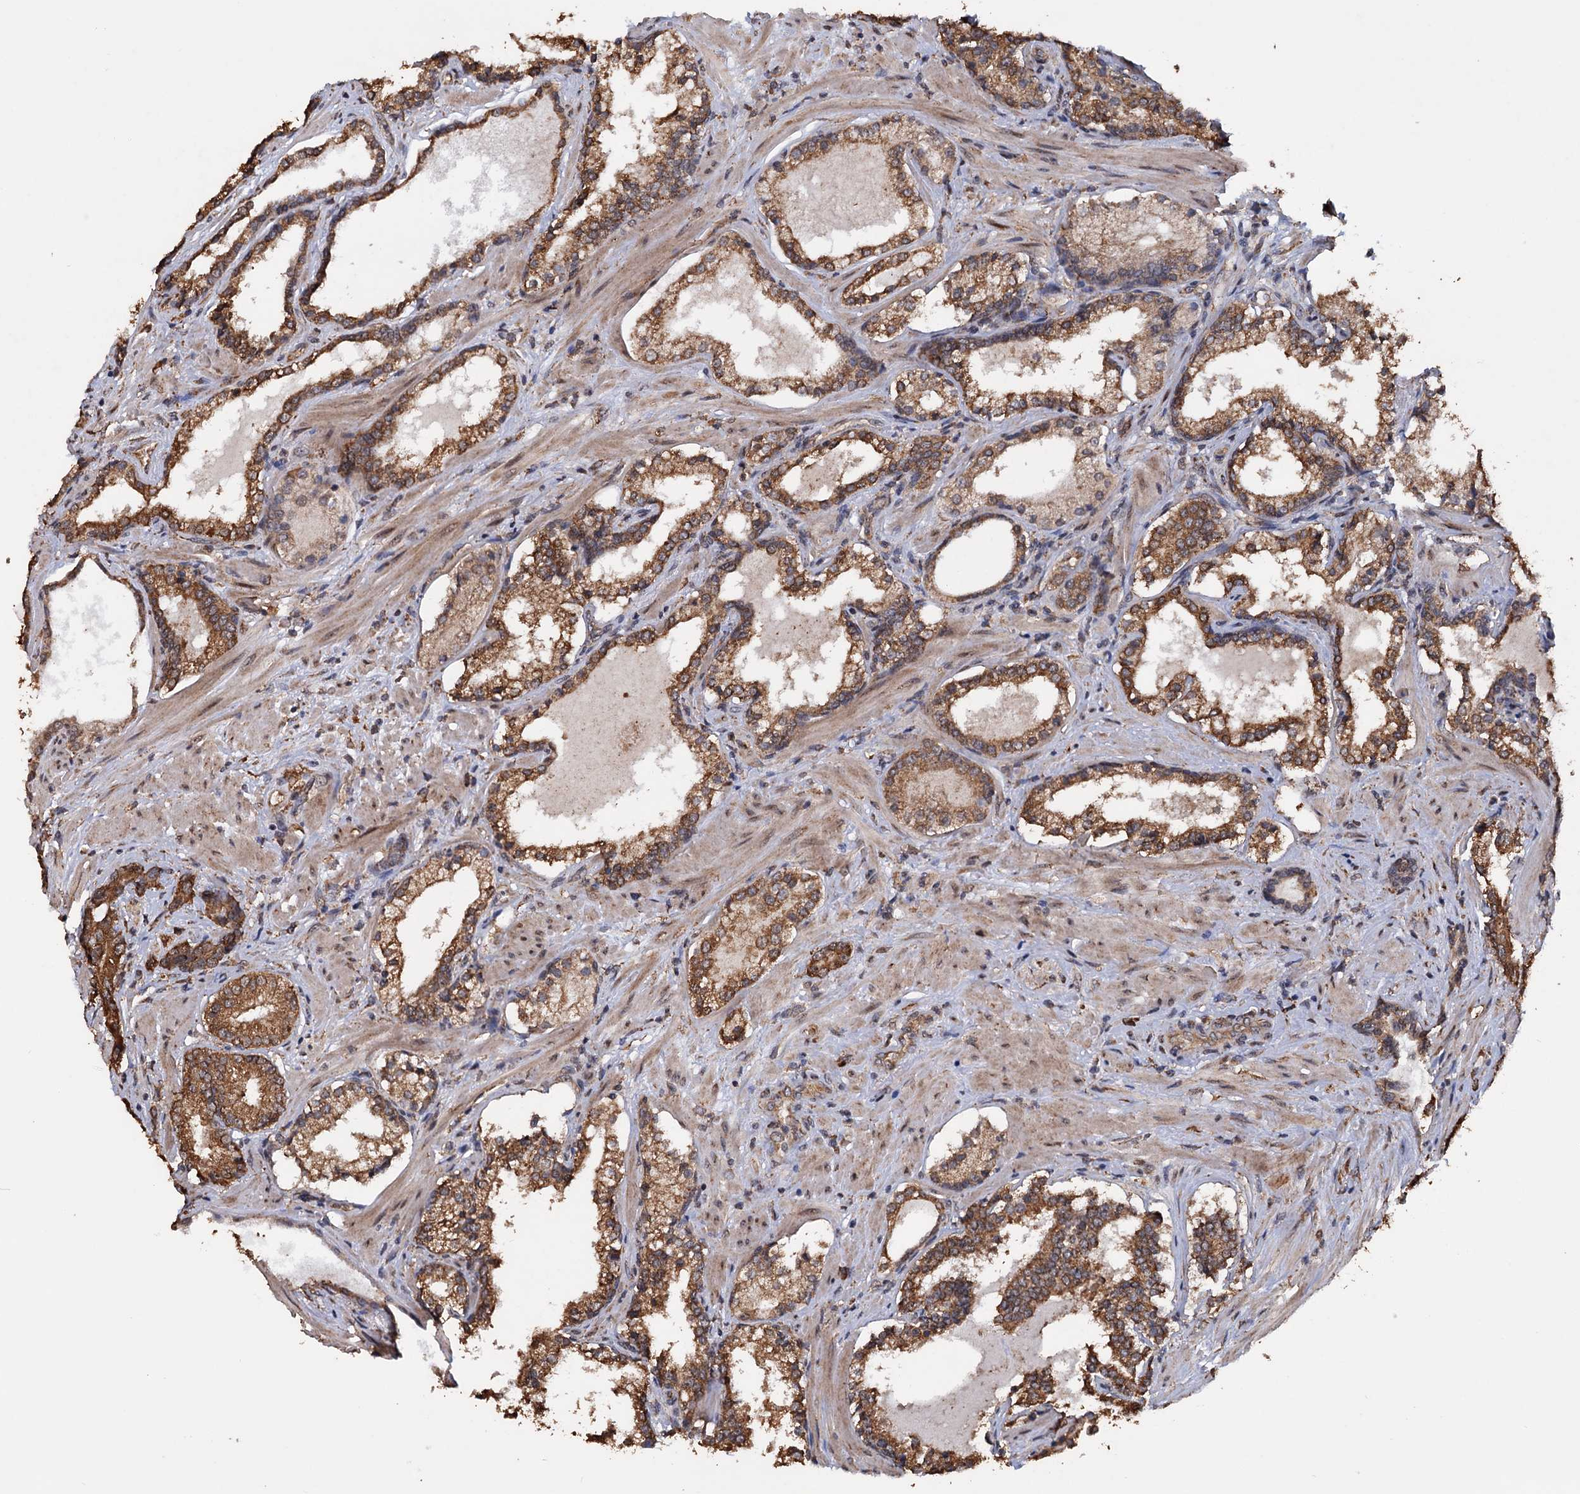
{"staining": {"intensity": "moderate", "quantity": ">75%", "location": "cytoplasmic/membranous"}, "tissue": "prostate cancer", "cell_type": "Tumor cells", "image_type": "cancer", "snomed": [{"axis": "morphology", "description": "Adenocarcinoma, High grade"}, {"axis": "topography", "description": "Prostate"}], "caption": "Tumor cells display moderate cytoplasmic/membranous positivity in about >75% of cells in prostate adenocarcinoma (high-grade). (Brightfield microscopy of DAB IHC at high magnification).", "gene": "TBC1D12", "patient": {"sex": "male", "age": 58}}